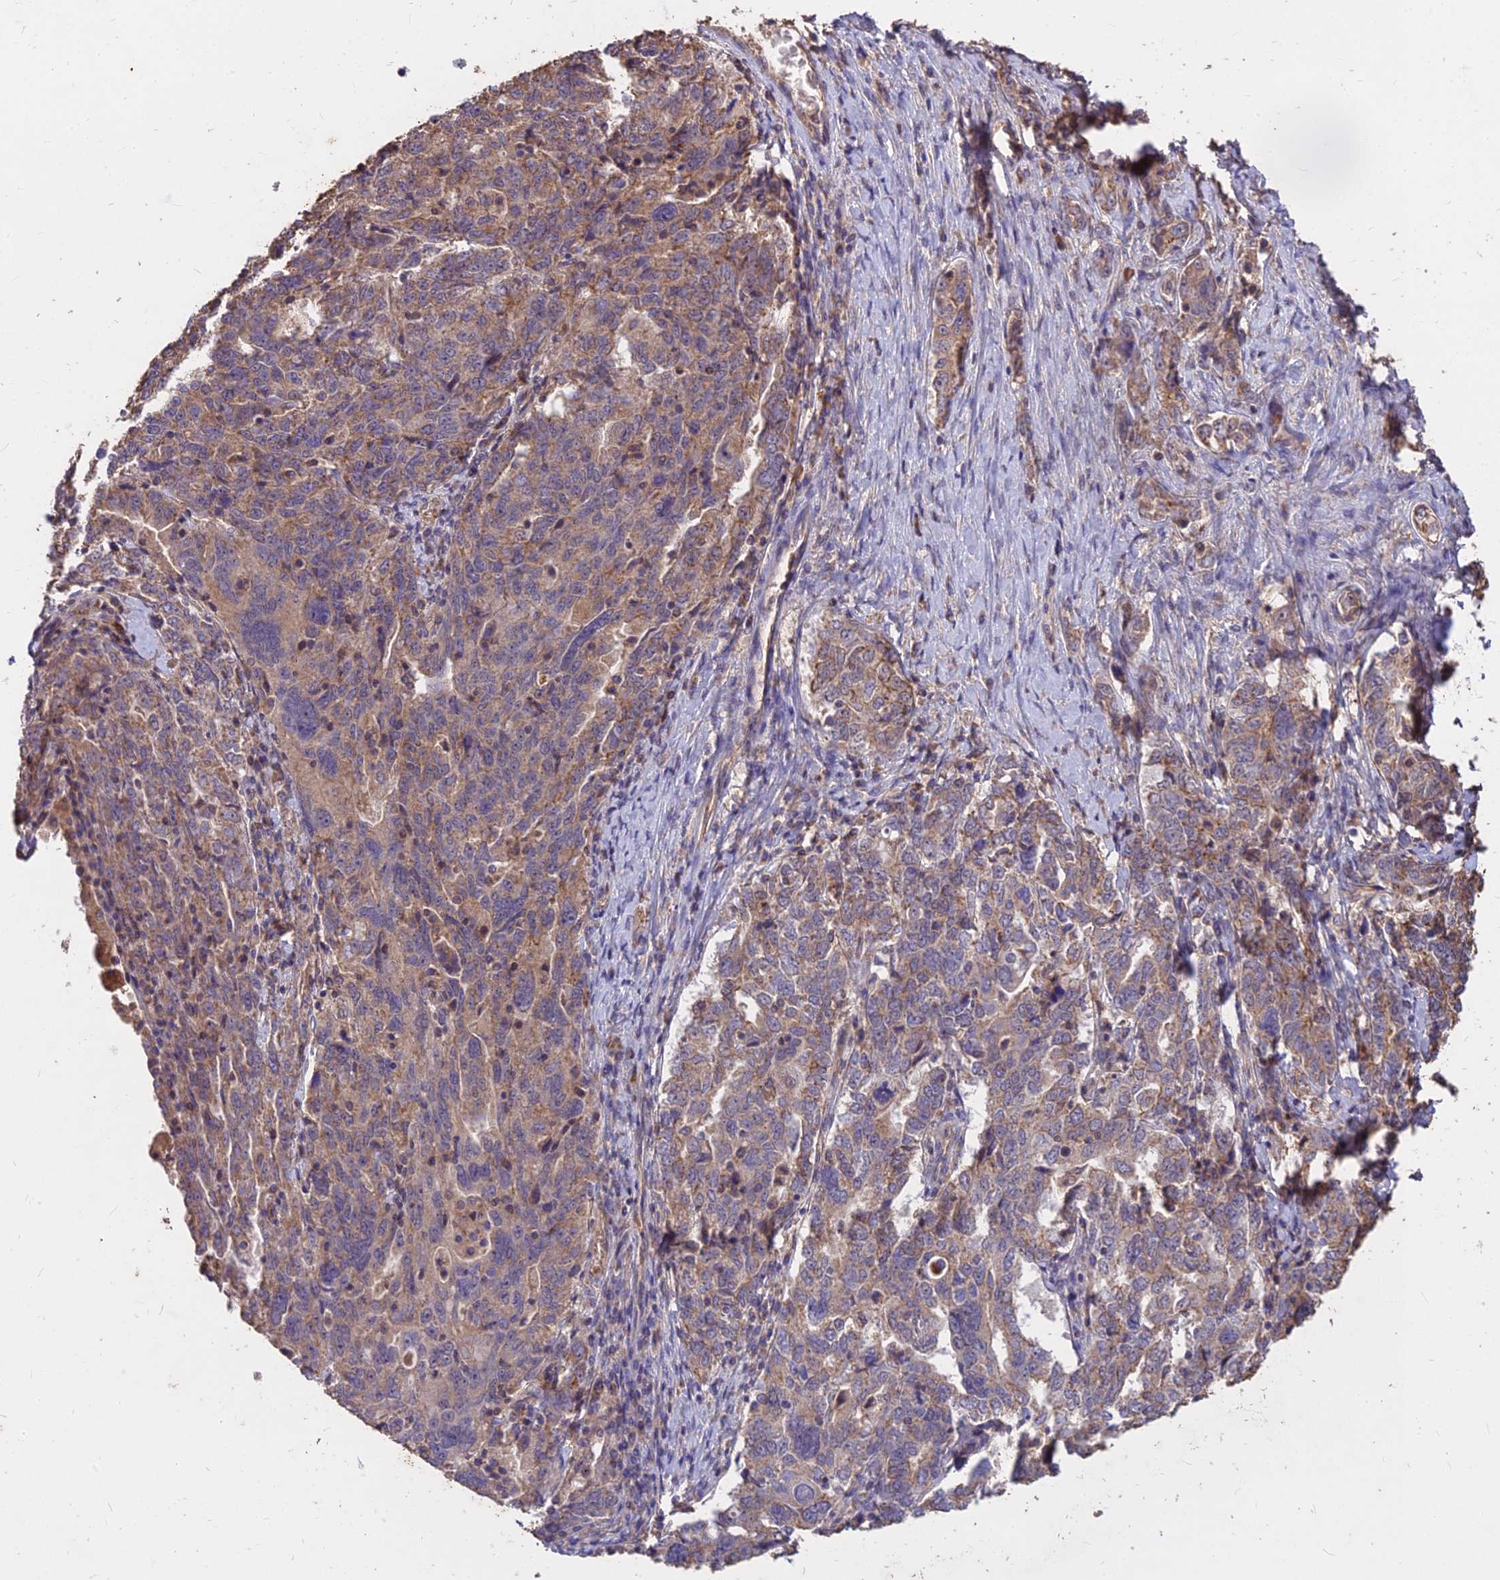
{"staining": {"intensity": "moderate", "quantity": ">75%", "location": "cytoplasmic/membranous"}, "tissue": "ovarian cancer", "cell_type": "Tumor cells", "image_type": "cancer", "snomed": [{"axis": "morphology", "description": "Carcinoma, endometroid"}, {"axis": "topography", "description": "Ovary"}], "caption": "IHC of ovarian endometroid carcinoma shows medium levels of moderate cytoplasmic/membranous staining in approximately >75% of tumor cells.", "gene": "CEMIP2", "patient": {"sex": "female", "age": 62}}